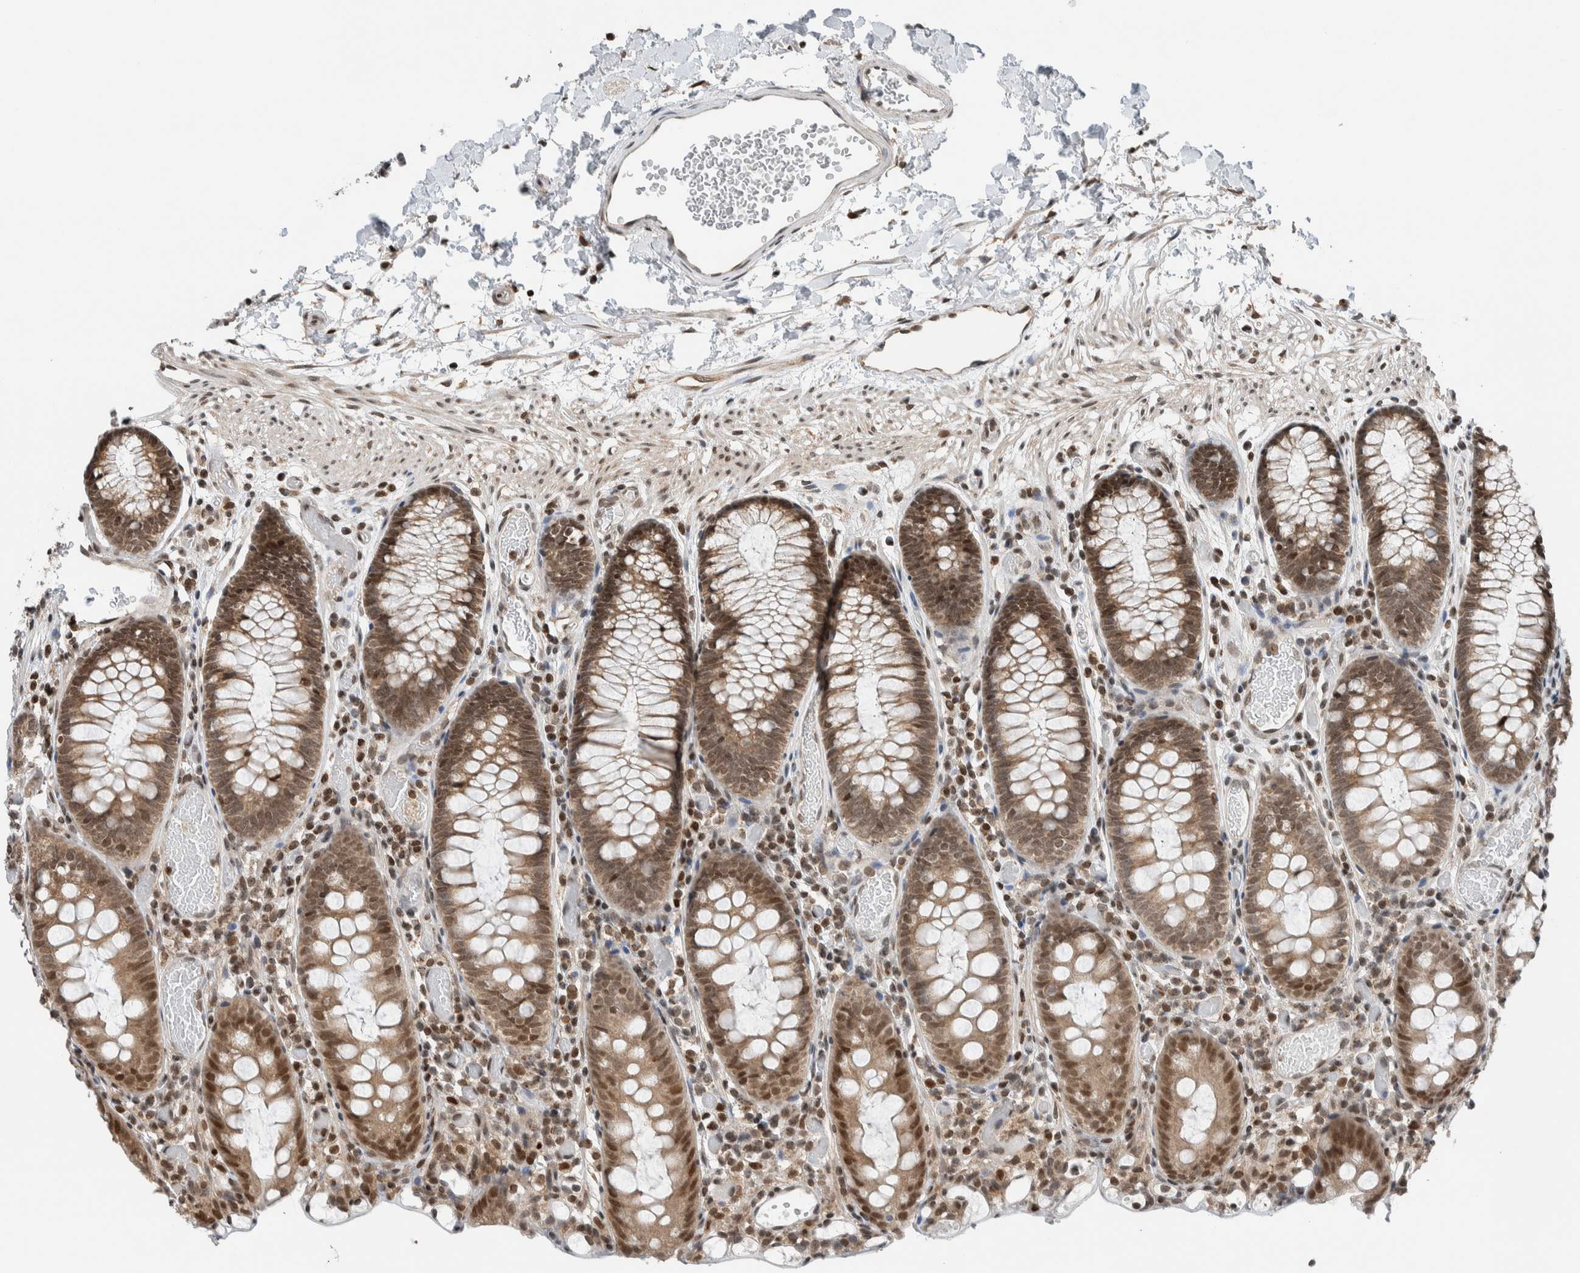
{"staining": {"intensity": "weak", "quantity": ">75%", "location": "cytoplasmic/membranous,nuclear"}, "tissue": "colon", "cell_type": "Endothelial cells", "image_type": "normal", "snomed": [{"axis": "morphology", "description": "Normal tissue, NOS"}, {"axis": "topography", "description": "Colon"}], "caption": "This is an image of immunohistochemistry (IHC) staining of benign colon, which shows weak staining in the cytoplasmic/membranous,nuclear of endothelial cells.", "gene": "NPLOC4", "patient": {"sex": "male", "age": 14}}